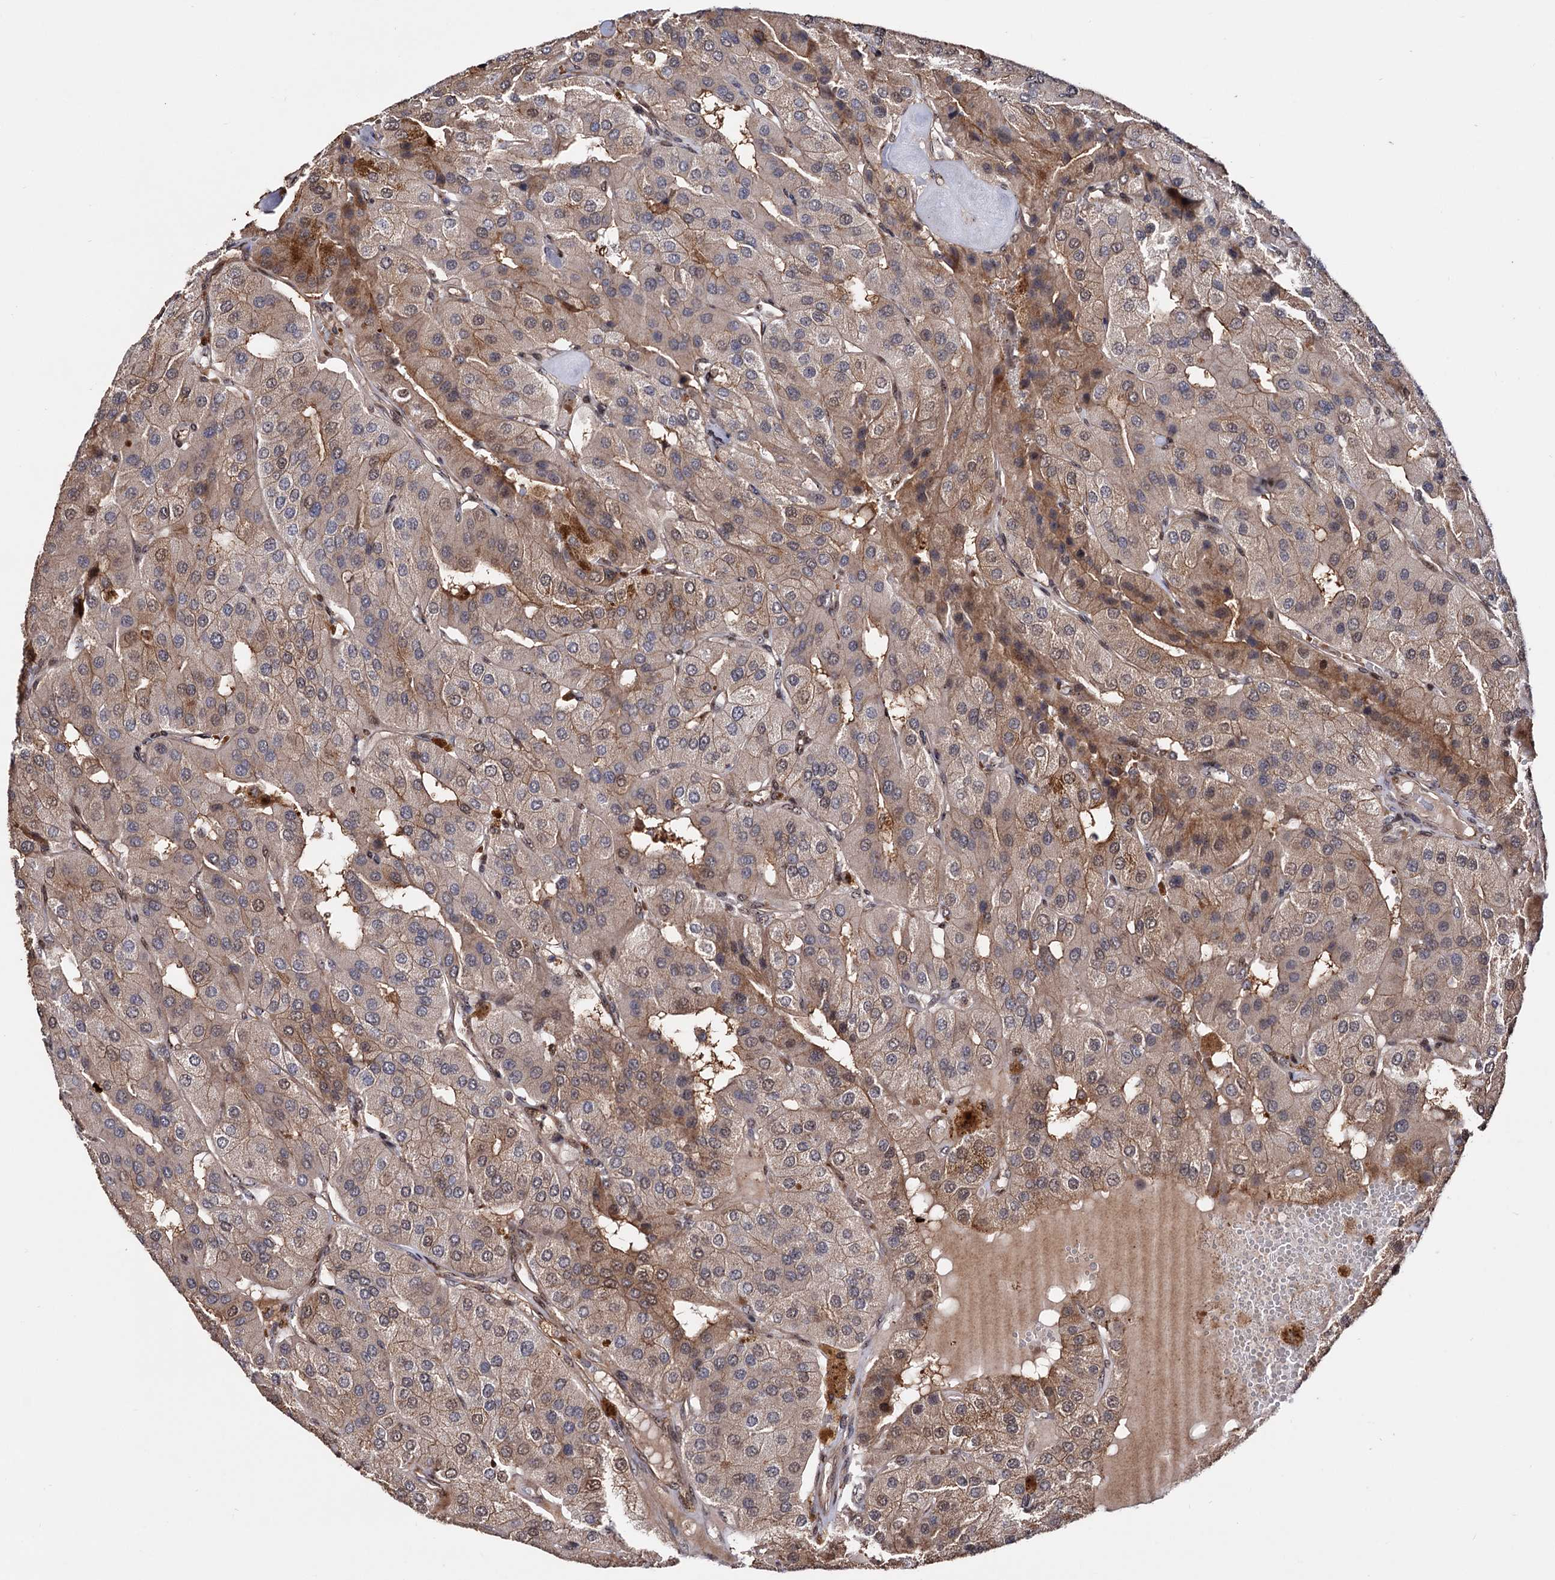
{"staining": {"intensity": "moderate", "quantity": ">75%", "location": "cytoplasmic/membranous"}, "tissue": "parathyroid gland", "cell_type": "Glandular cells", "image_type": "normal", "snomed": [{"axis": "morphology", "description": "Normal tissue, NOS"}, {"axis": "morphology", "description": "Adenoma, NOS"}, {"axis": "topography", "description": "Parathyroid gland"}], "caption": "Protein analysis of unremarkable parathyroid gland demonstrates moderate cytoplasmic/membranous staining in approximately >75% of glandular cells. (IHC, brightfield microscopy, high magnification).", "gene": "PIGB", "patient": {"sex": "female", "age": 86}}